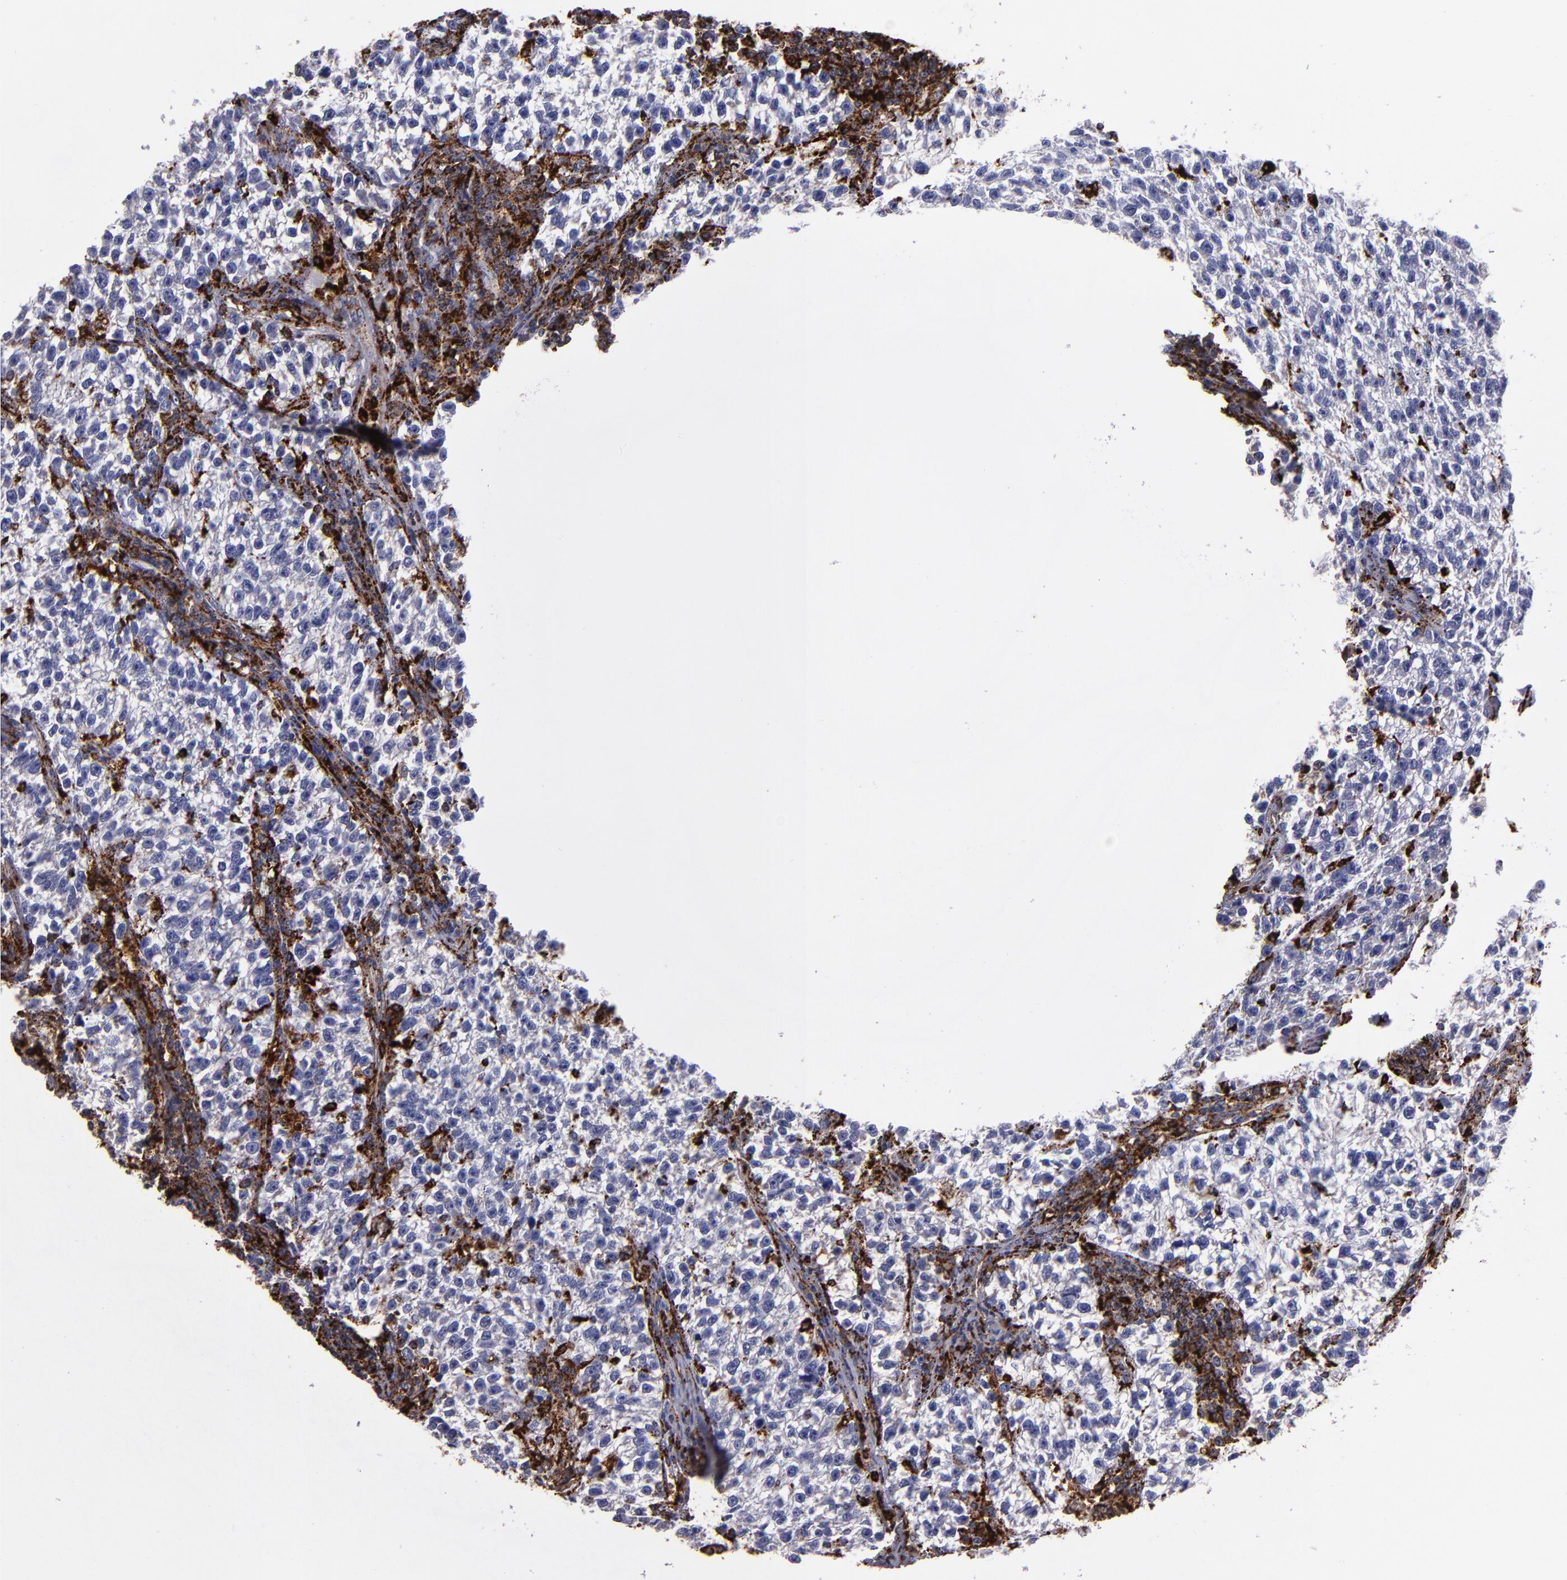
{"staining": {"intensity": "negative", "quantity": "none", "location": "none"}, "tissue": "testis cancer", "cell_type": "Tumor cells", "image_type": "cancer", "snomed": [{"axis": "morphology", "description": "Seminoma, NOS"}, {"axis": "topography", "description": "Testis"}], "caption": "High magnification brightfield microscopy of testis cancer stained with DAB (3,3'-diaminobenzidine) (brown) and counterstained with hematoxylin (blue): tumor cells show no significant staining. (Stains: DAB (3,3'-diaminobenzidine) IHC with hematoxylin counter stain, Microscopy: brightfield microscopy at high magnification).", "gene": "CTSS", "patient": {"sex": "male", "age": 38}}